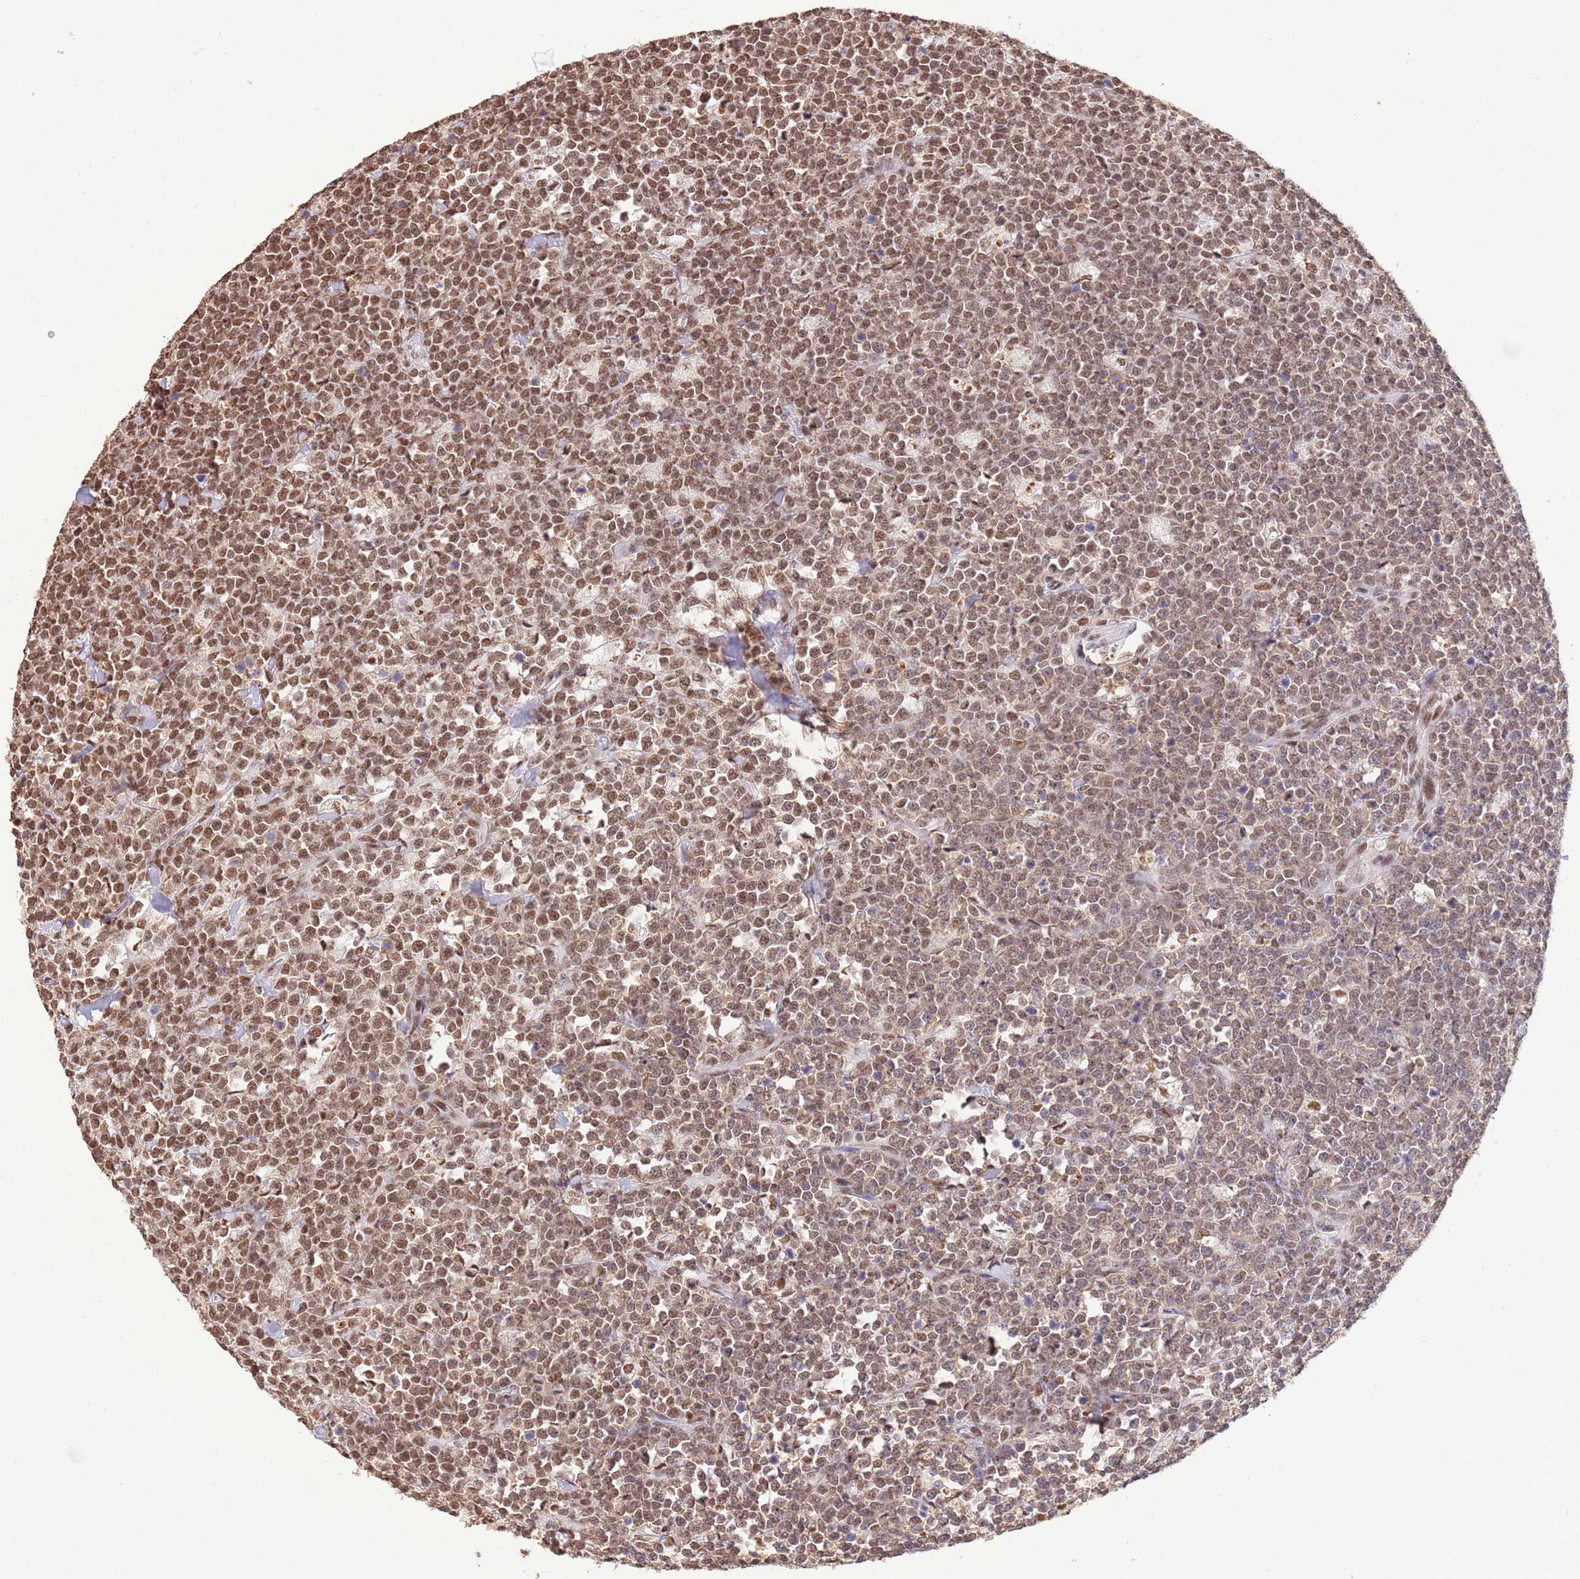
{"staining": {"intensity": "moderate", "quantity": ">75%", "location": "nuclear"}, "tissue": "lymphoma", "cell_type": "Tumor cells", "image_type": "cancer", "snomed": [{"axis": "morphology", "description": "Malignant lymphoma, non-Hodgkin's type, High grade"}, {"axis": "topography", "description": "Small intestine"}, {"axis": "topography", "description": "Colon"}], "caption": "An image of human high-grade malignant lymphoma, non-Hodgkin's type stained for a protein reveals moderate nuclear brown staining in tumor cells. (DAB (3,3'-diaminobenzidine) IHC, brown staining for protein, blue staining for nuclei).", "gene": "TRIM32", "patient": {"sex": "male", "age": 8}}